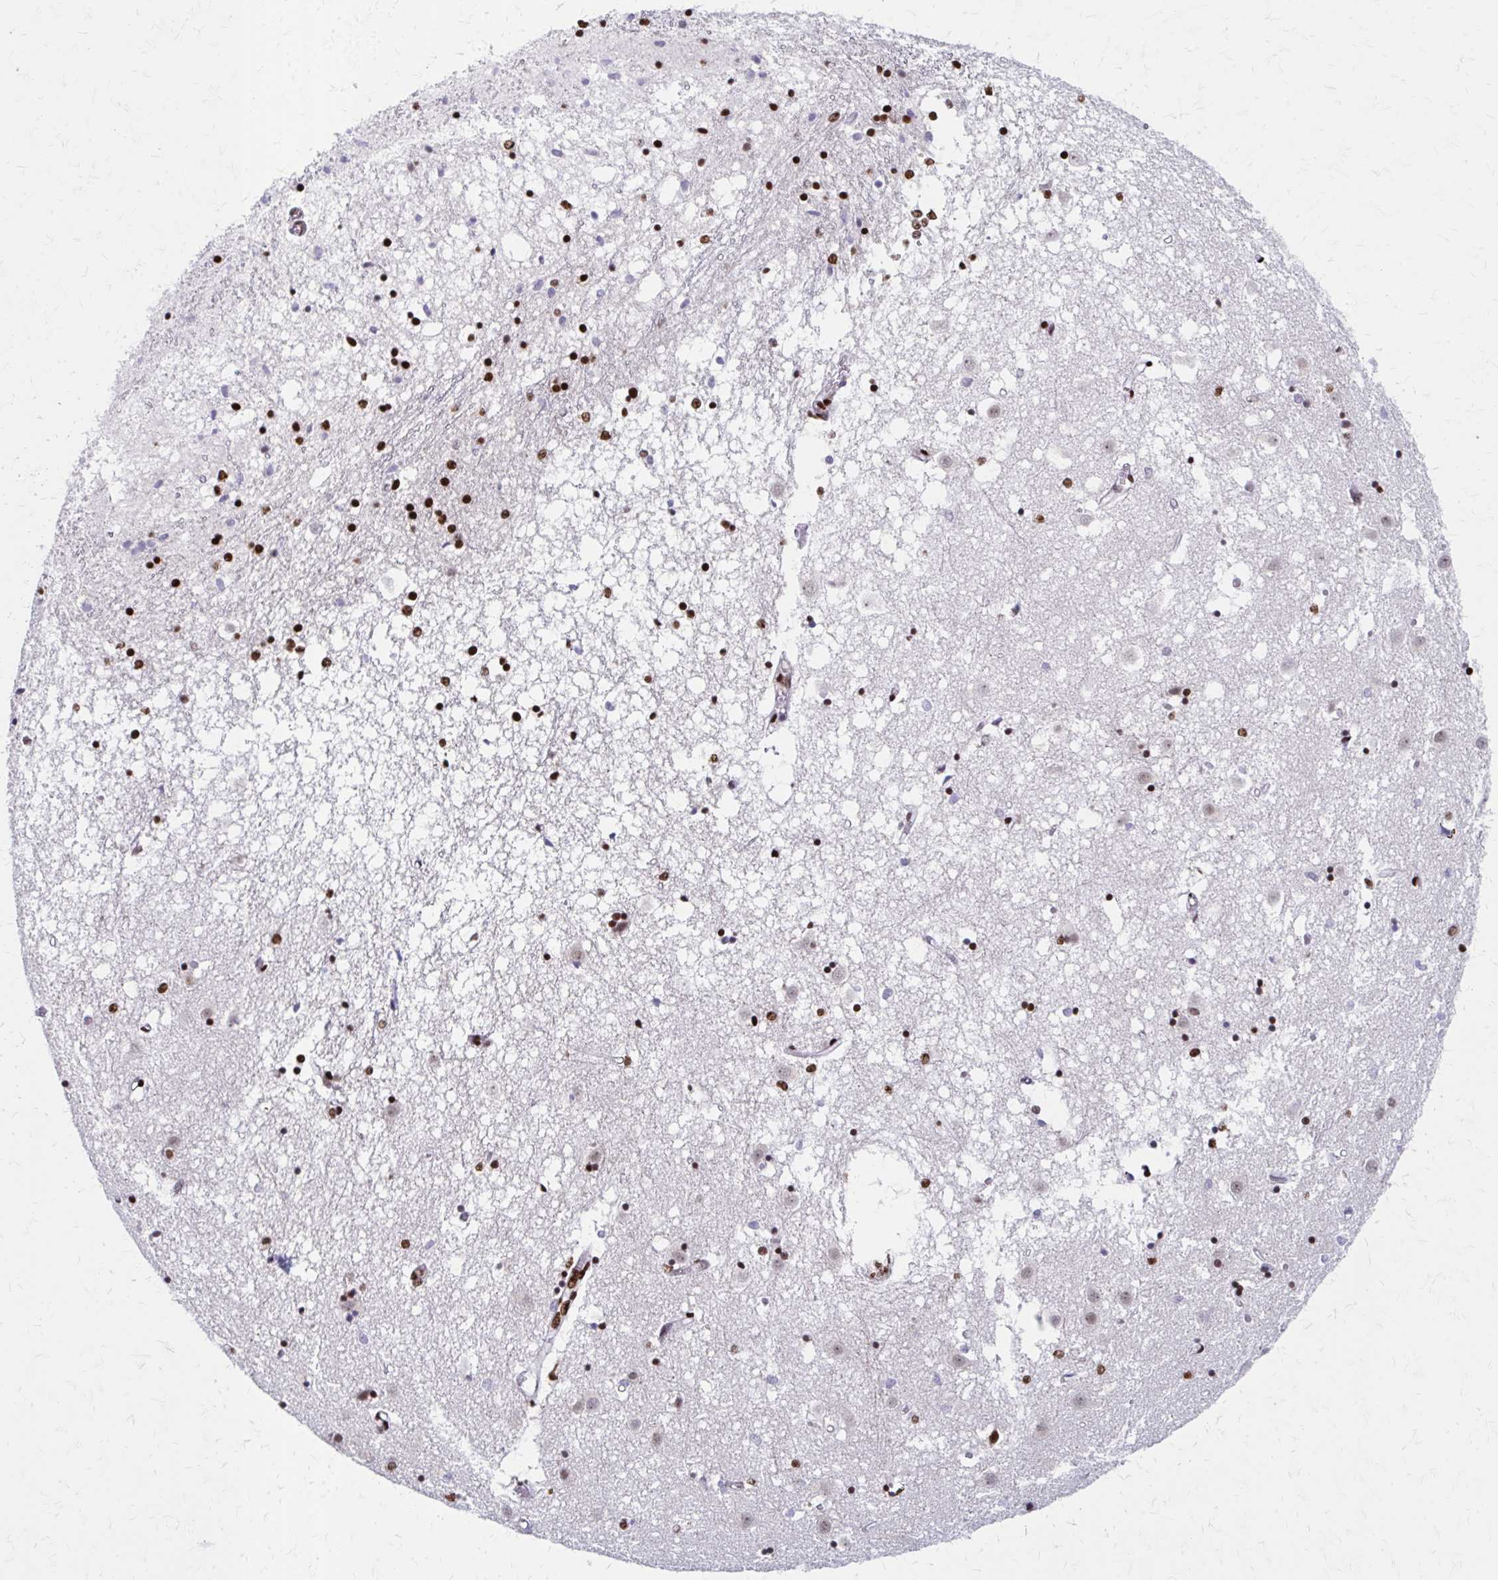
{"staining": {"intensity": "moderate", "quantity": "25%-75%", "location": "nuclear"}, "tissue": "caudate", "cell_type": "Glial cells", "image_type": "normal", "snomed": [{"axis": "morphology", "description": "Normal tissue, NOS"}, {"axis": "topography", "description": "Lateral ventricle wall"}], "caption": "About 25%-75% of glial cells in benign human caudate show moderate nuclear protein expression as visualized by brown immunohistochemical staining.", "gene": "CNKSR3", "patient": {"sex": "male", "age": 70}}